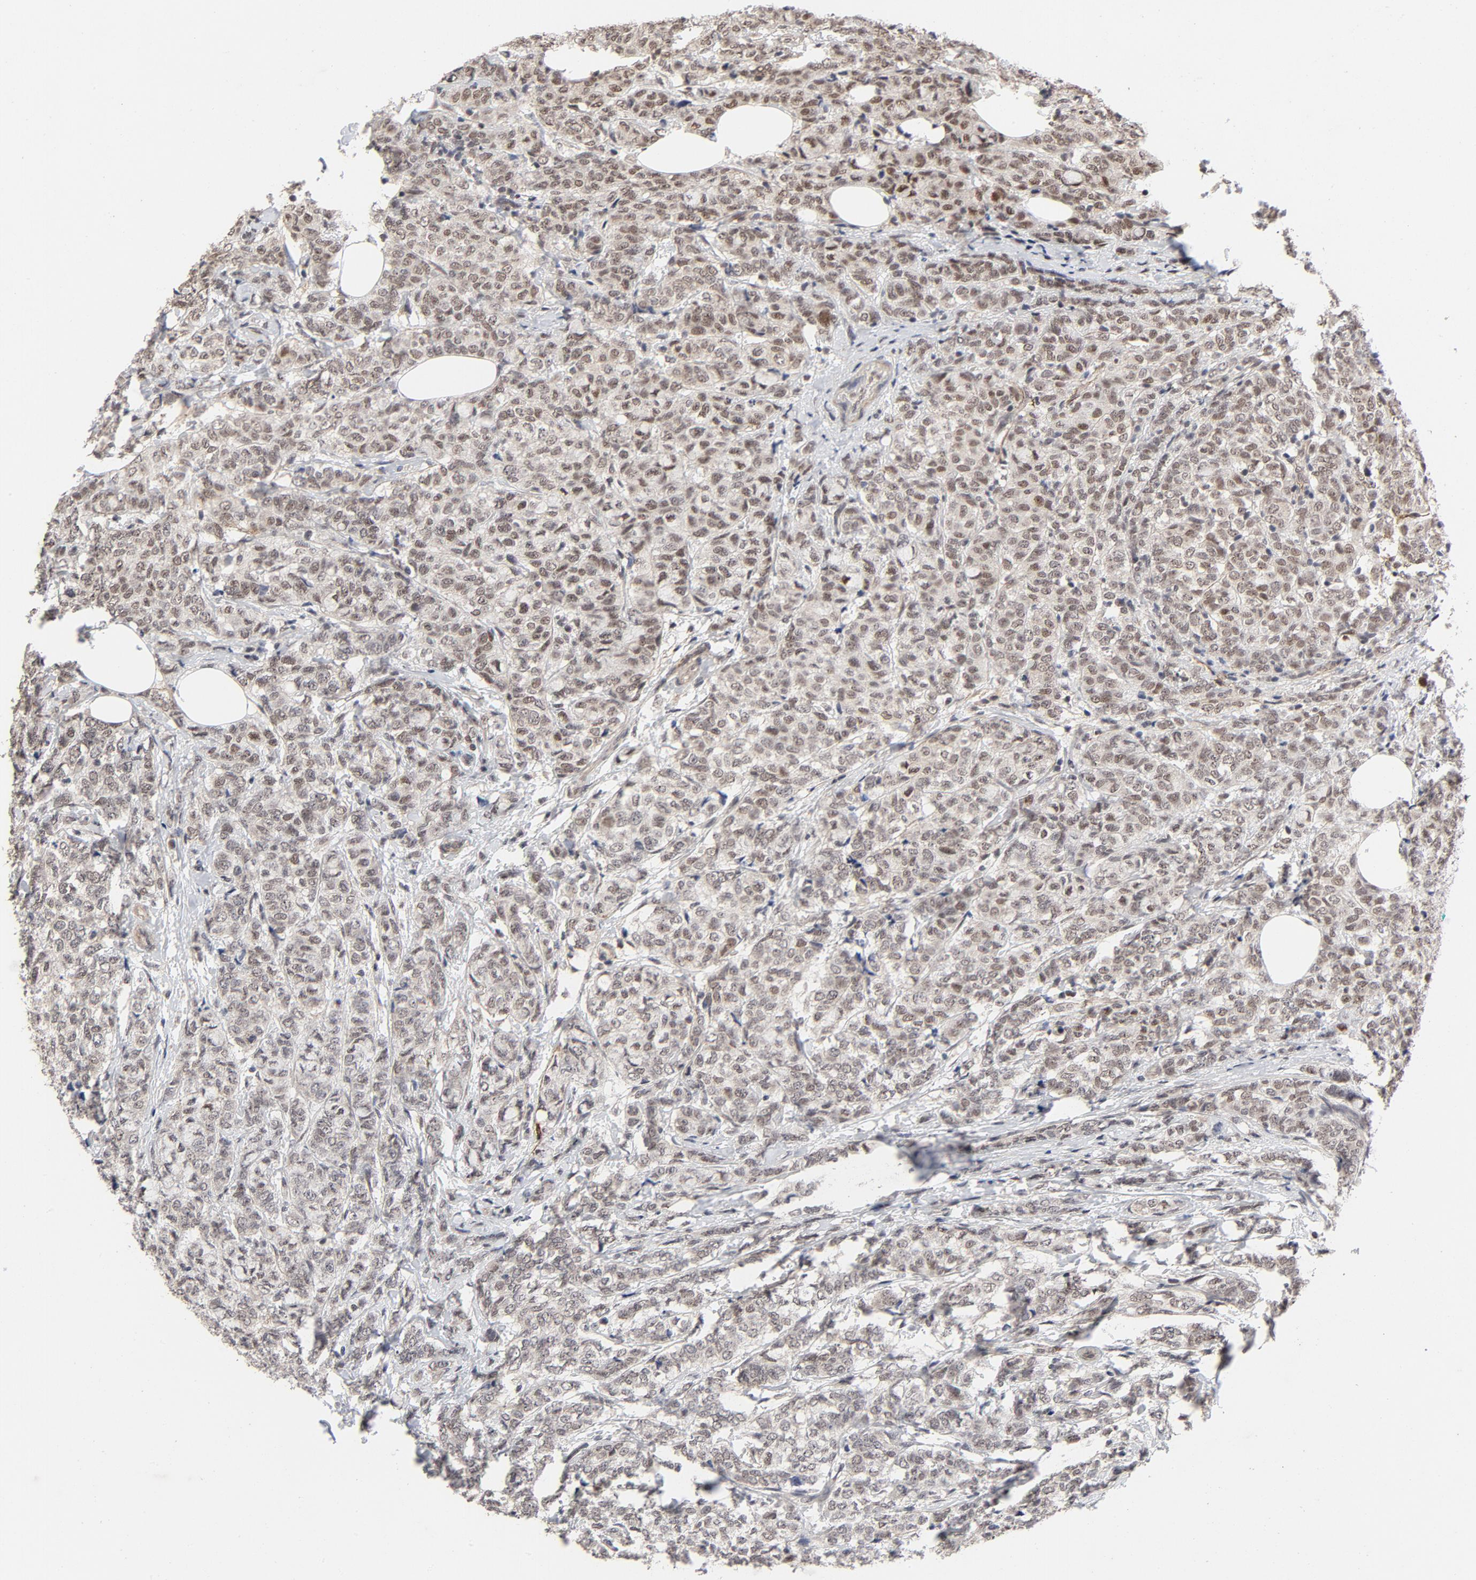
{"staining": {"intensity": "weak", "quantity": ">75%", "location": "nuclear"}, "tissue": "breast cancer", "cell_type": "Tumor cells", "image_type": "cancer", "snomed": [{"axis": "morphology", "description": "Lobular carcinoma"}, {"axis": "topography", "description": "Breast"}], "caption": "High-magnification brightfield microscopy of breast lobular carcinoma stained with DAB (3,3'-diaminobenzidine) (brown) and counterstained with hematoxylin (blue). tumor cells exhibit weak nuclear positivity is identified in about>75% of cells.", "gene": "ZKSCAN8", "patient": {"sex": "female", "age": 60}}